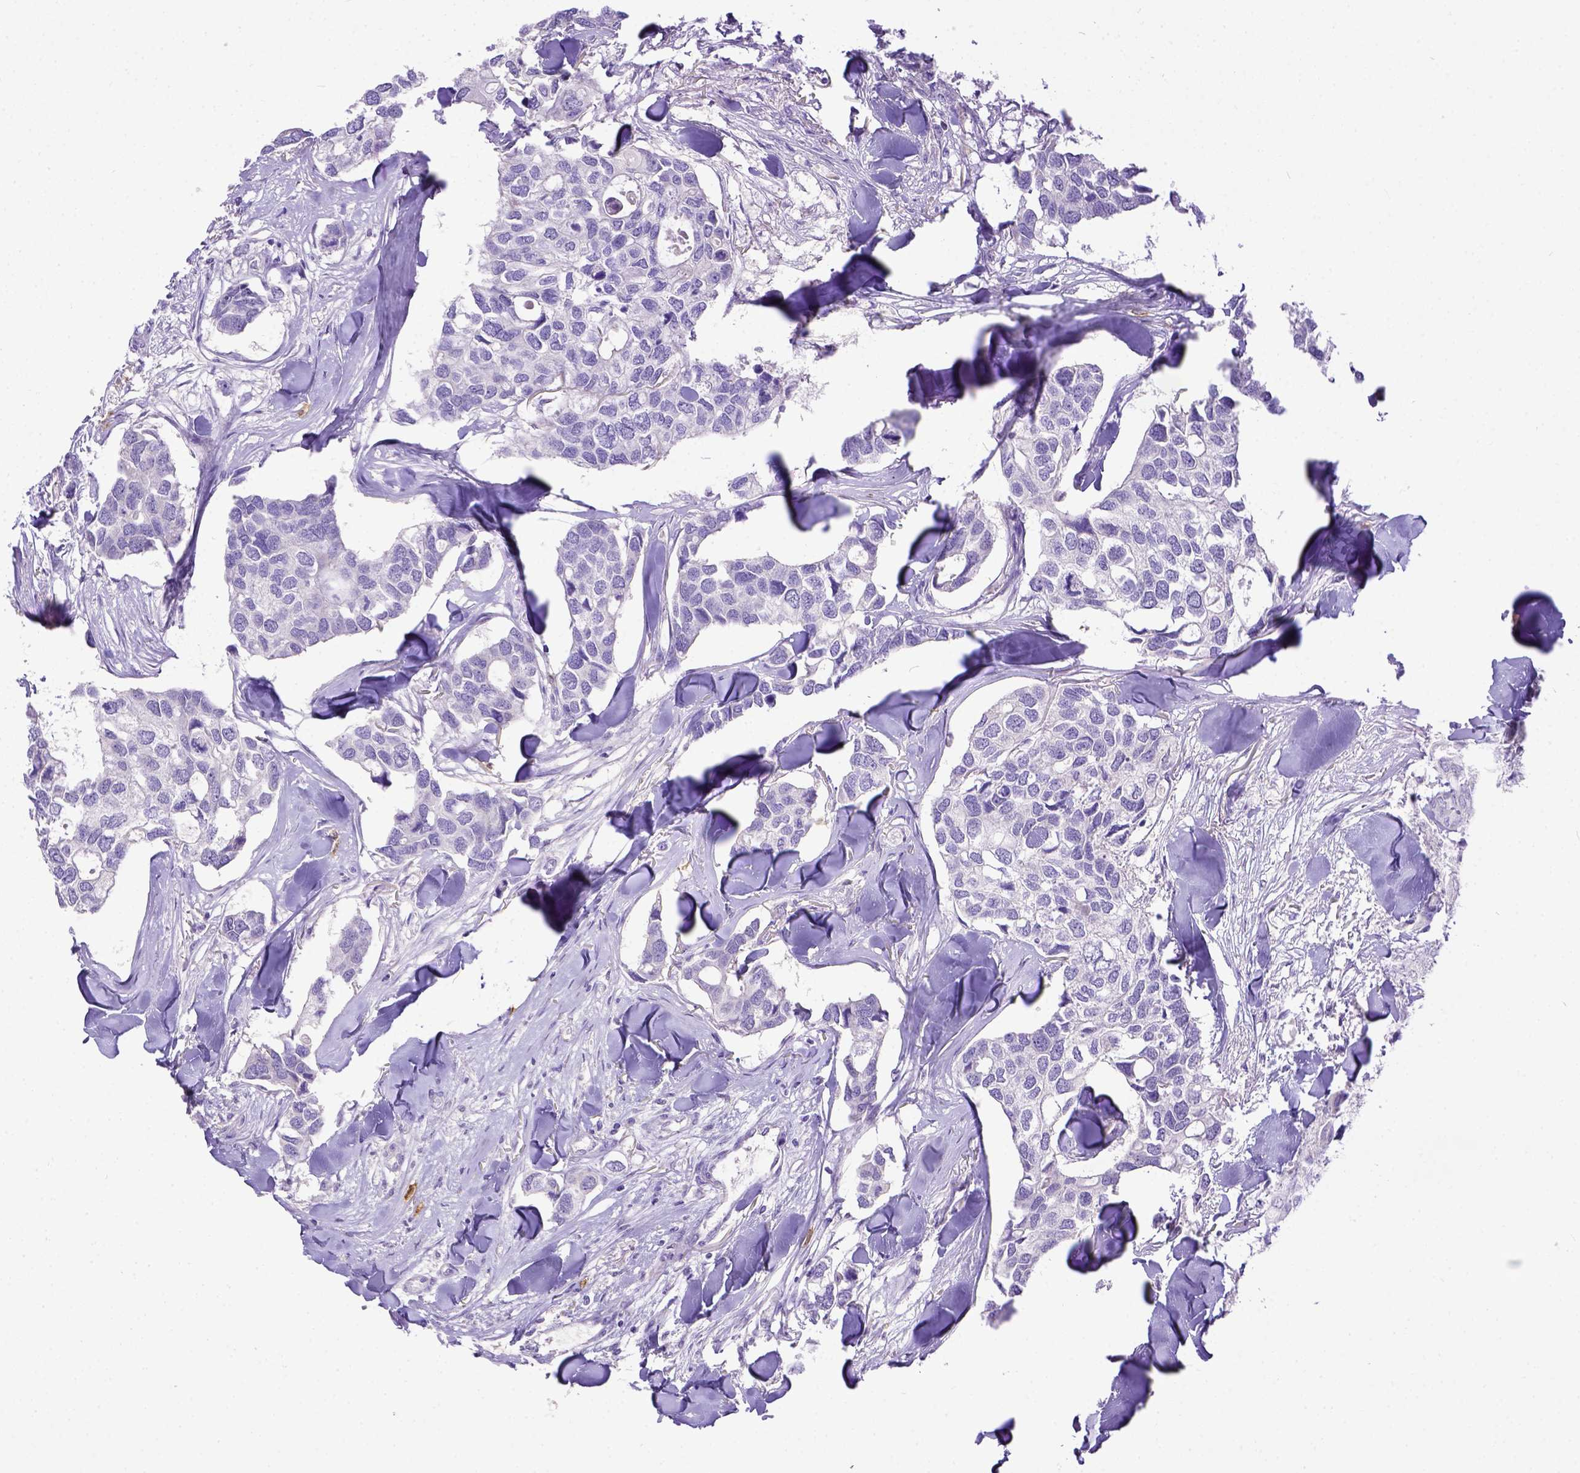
{"staining": {"intensity": "negative", "quantity": "none", "location": "none"}, "tissue": "breast cancer", "cell_type": "Tumor cells", "image_type": "cancer", "snomed": [{"axis": "morphology", "description": "Duct carcinoma"}, {"axis": "topography", "description": "Breast"}], "caption": "Immunohistochemical staining of human breast invasive ductal carcinoma displays no significant positivity in tumor cells.", "gene": "KIT", "patient": {"sex": "female", "age": 83}}